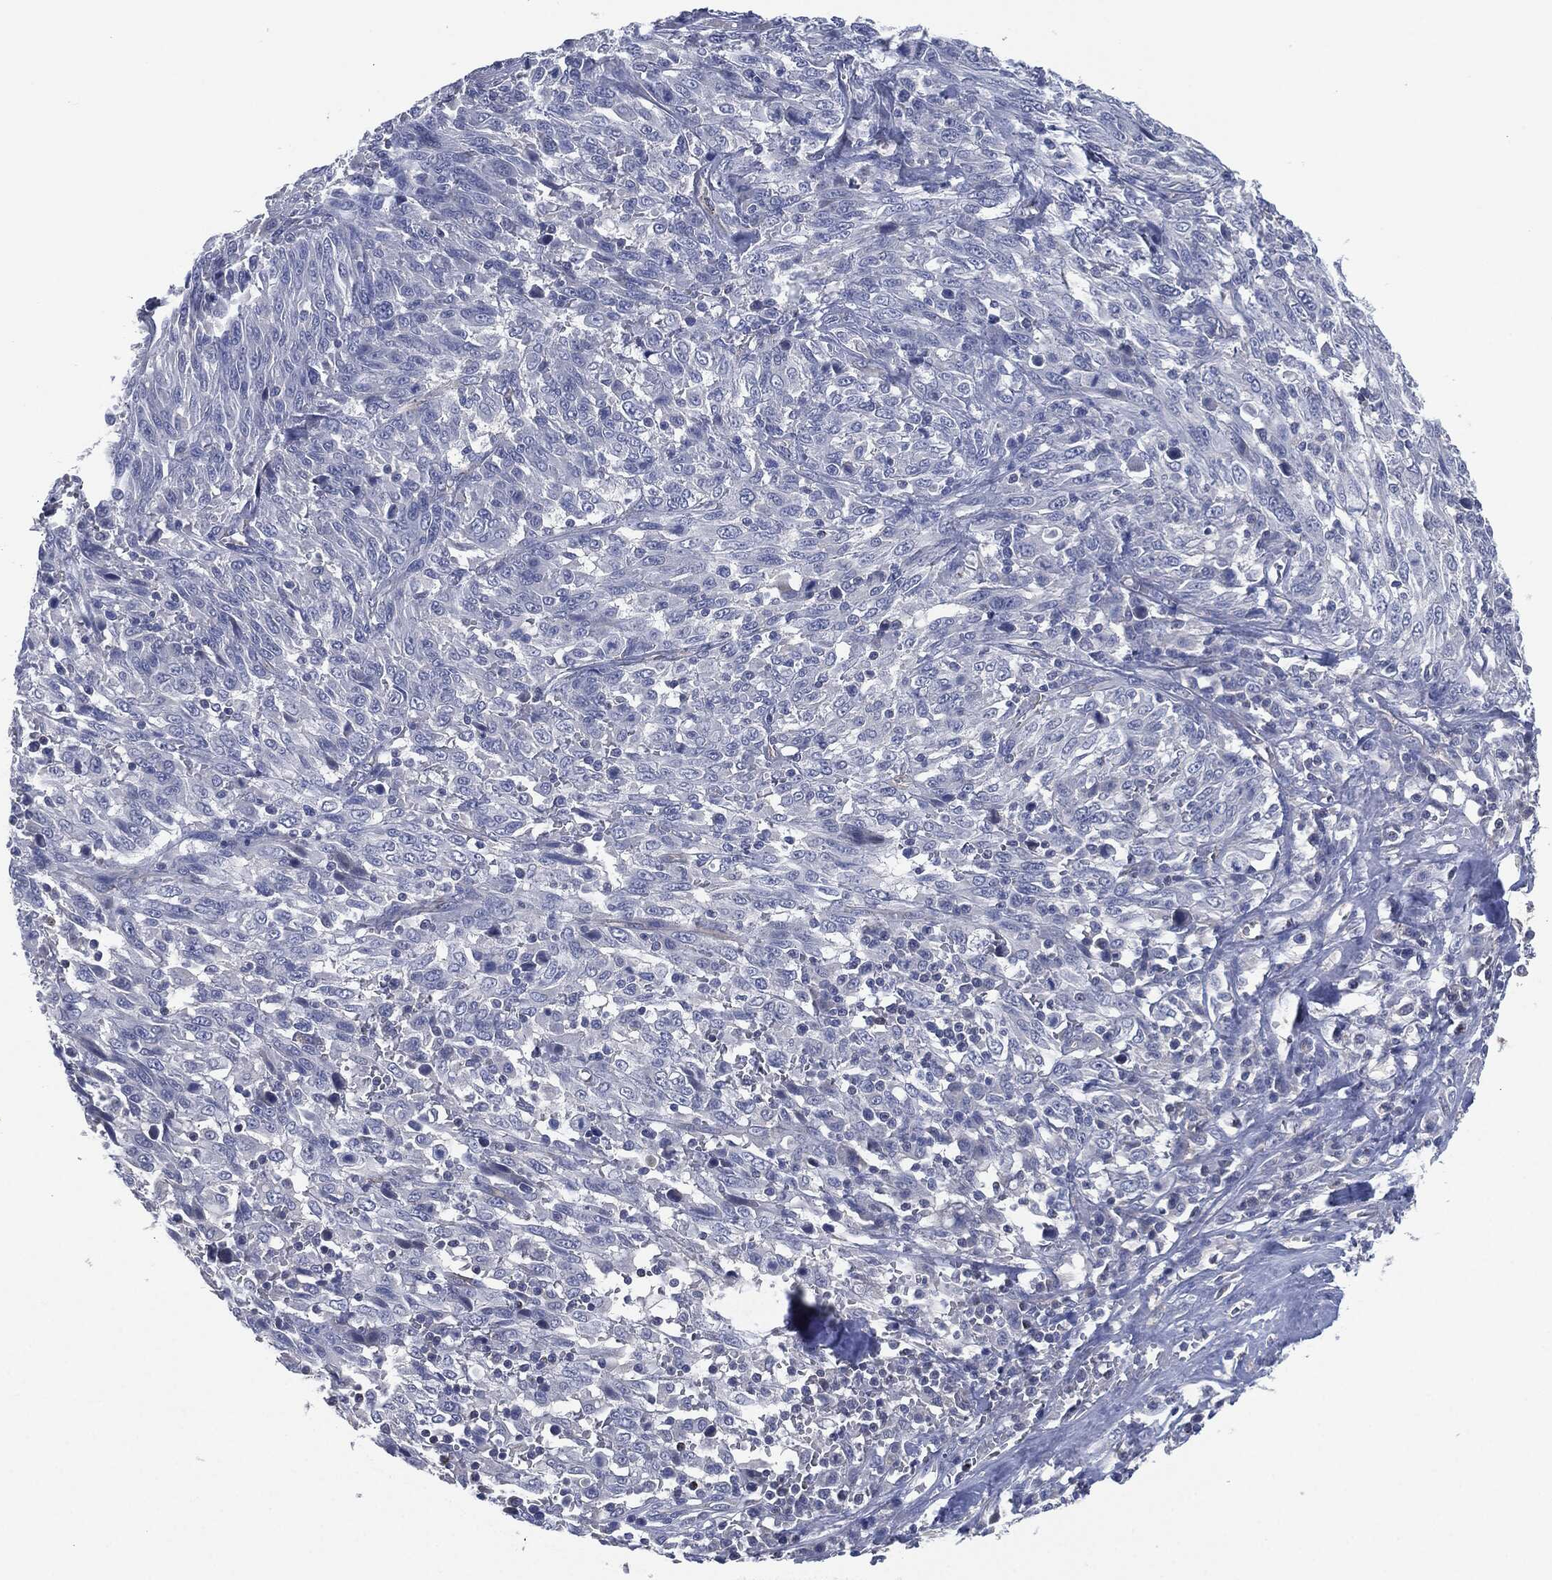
{"staining": {"intensity": "negative", "quantity": "none", "location": "none"}, "tissue": "melanoma", "cell_type": "Tumor cells", "image_type": "cancer", "snomed": [{"axis": "morphology", "description": "Malignant melanoma, NOS"}, {"axis": "topography", "description": "Skin"}], "caption": "High magnification brightfield microscopy of melanoma stained with DAB (brown) and counterstained with hematoxylin (blue): tumor cells show no significant positivity. (Immunohistochemistry, brightfield microscopy, high magnification).", "gene": "SHROOM2", "patient": {"sex": "female", "age": 91}}